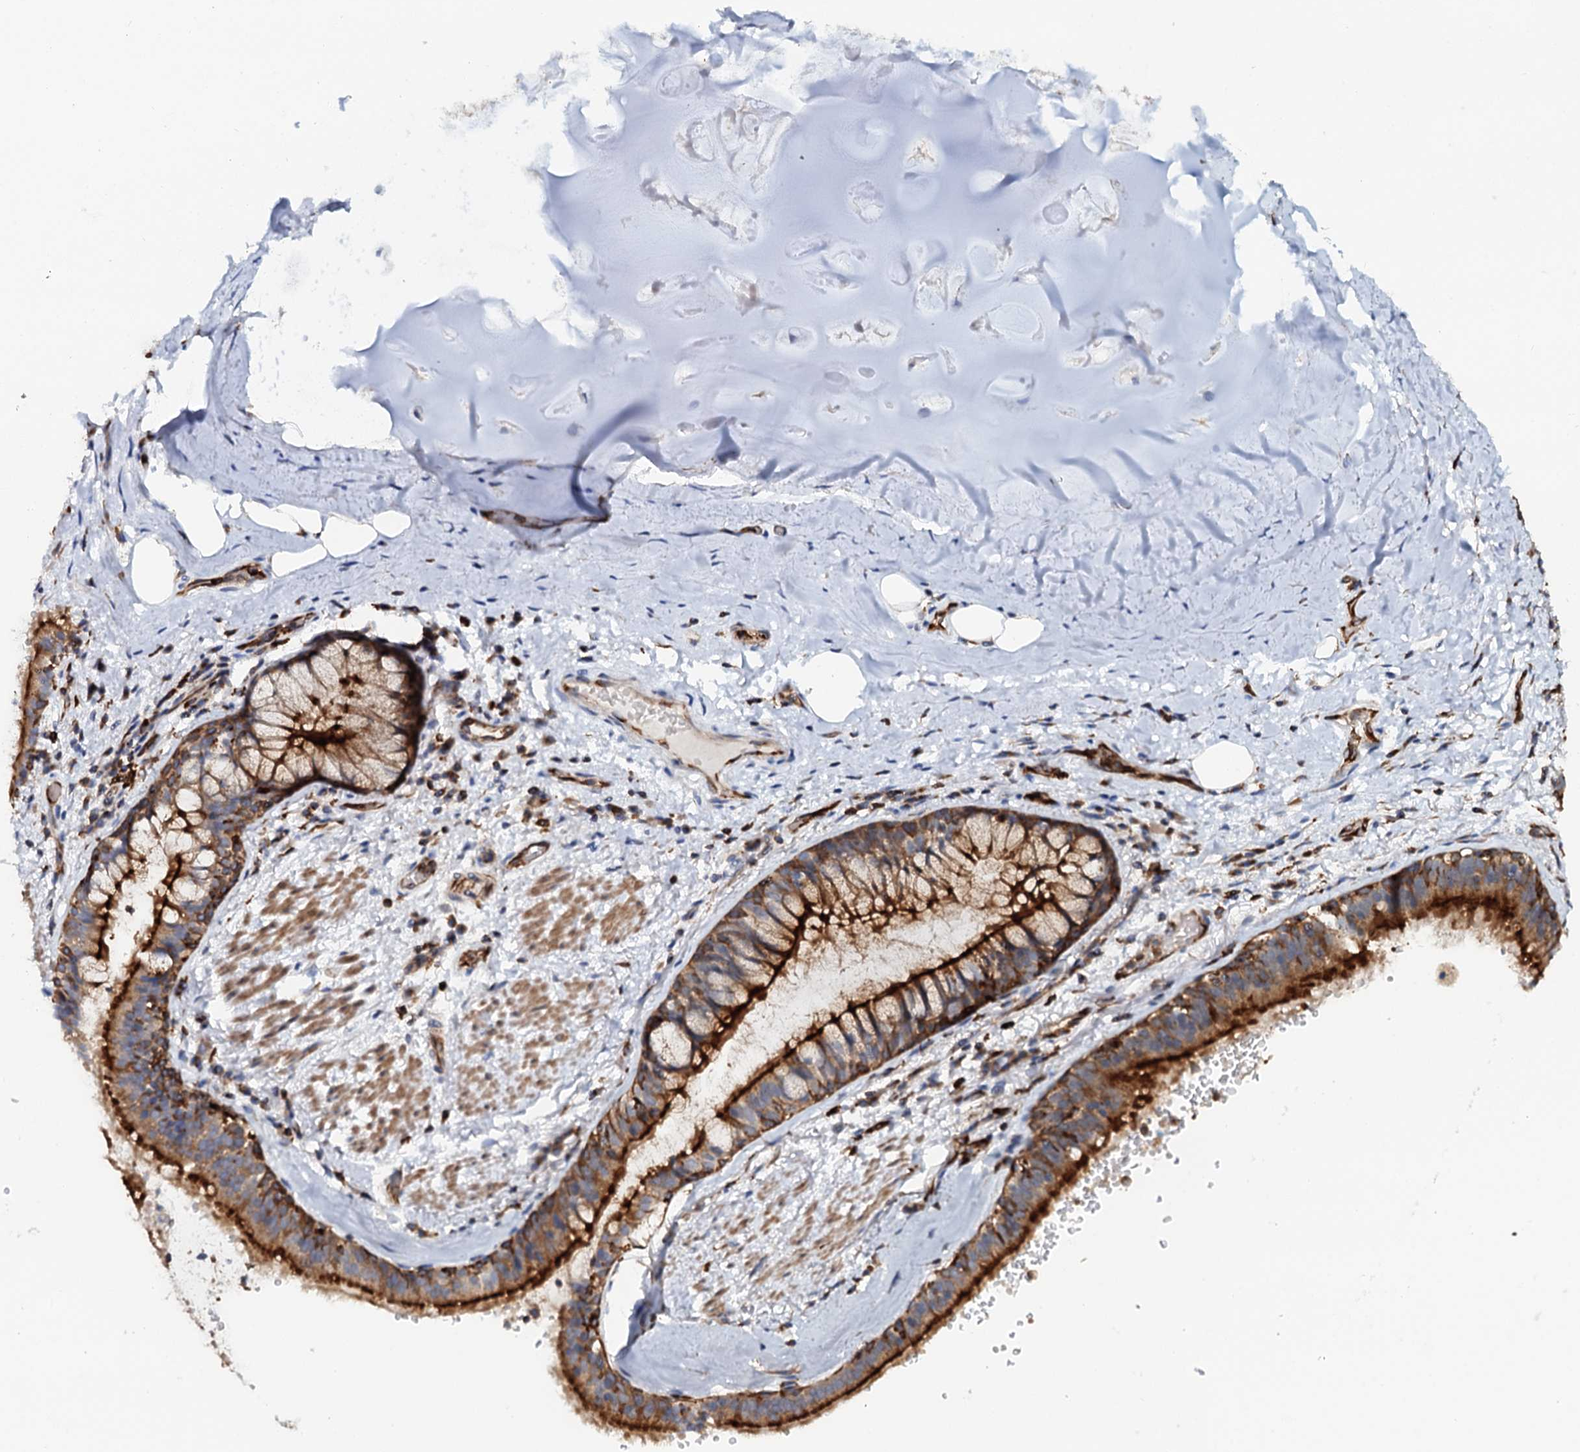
{"staining": {"intensity": "negative", "quantity": "none", "location": "none"}, "tissue": "soft tissue", "cell_type": "Chondrocytes", "image_type": "normal", "snomed": [{"axis": "morphology", "description": "Normal tissue, NOS"}, {"axis": "topography", "description": "Lymph node"}, {"axis": "topography", "description": "Cartilage tissue"}, {"axis": "topography", "description": "Bronchus"}], "caption": "The micrograph shows no significant expression in chondrocytes of soft tissue. (DAB (3,3'-diaminobenzidine) IHC with hematoxylin counter stain).", "gene": "VAMP8", "patient": {"sex": "male", "age": 63}}